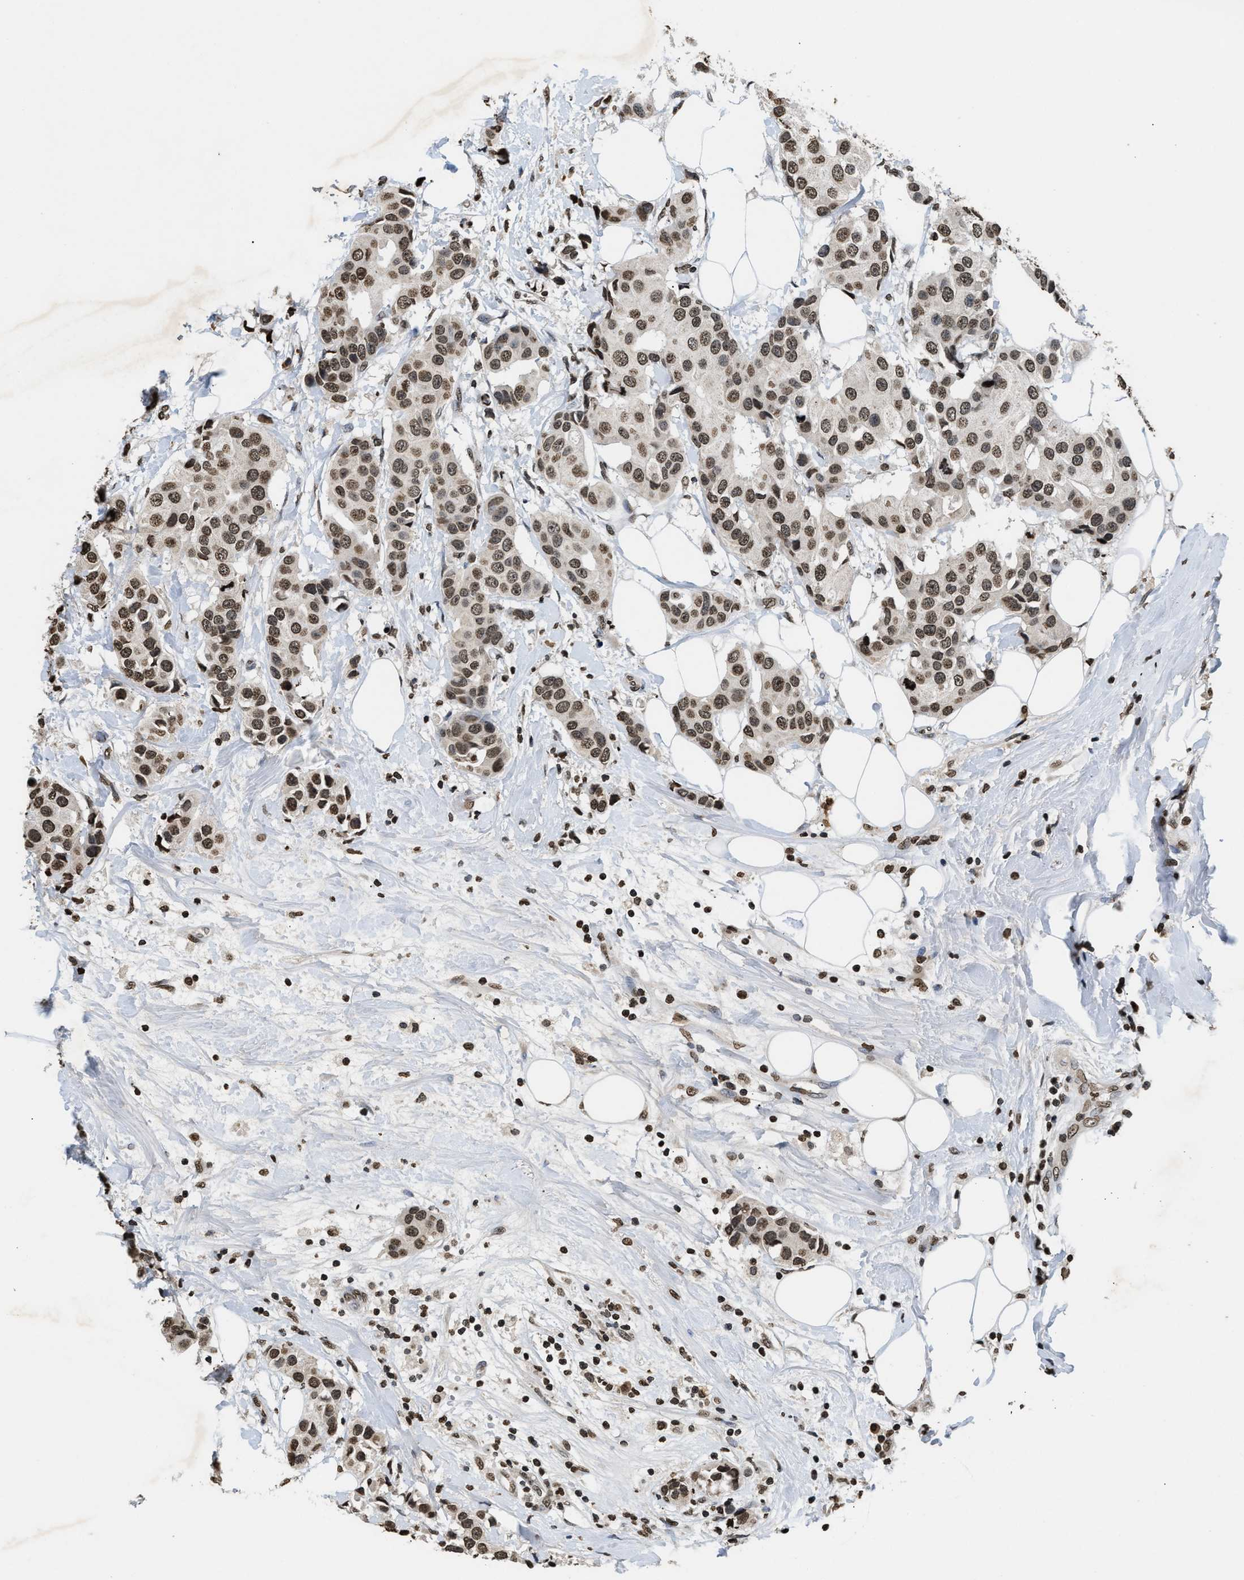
{"staining": {"intensity": "moderate", "quantity": ">75%", "location": "nuclear"}, "tissue": "breast cancer", "cell_type": "Tumor cells", "image_type": "cancer", "snomed": [{"axis": "morphology", "description": "Normal tissue, NOS"}, {"axis": "morphology", "description": "Duct carcinoma"}, {"axis": "topography", "description": "Breast"}], "caption": "Protein analysis of breast invasive ductal carcinoma tissue shows moderate nuclear positivity in approximately >75% of tumor cells.", "gene": "DNASE1L3", "patient": {"sex": "female", "age": 39}}